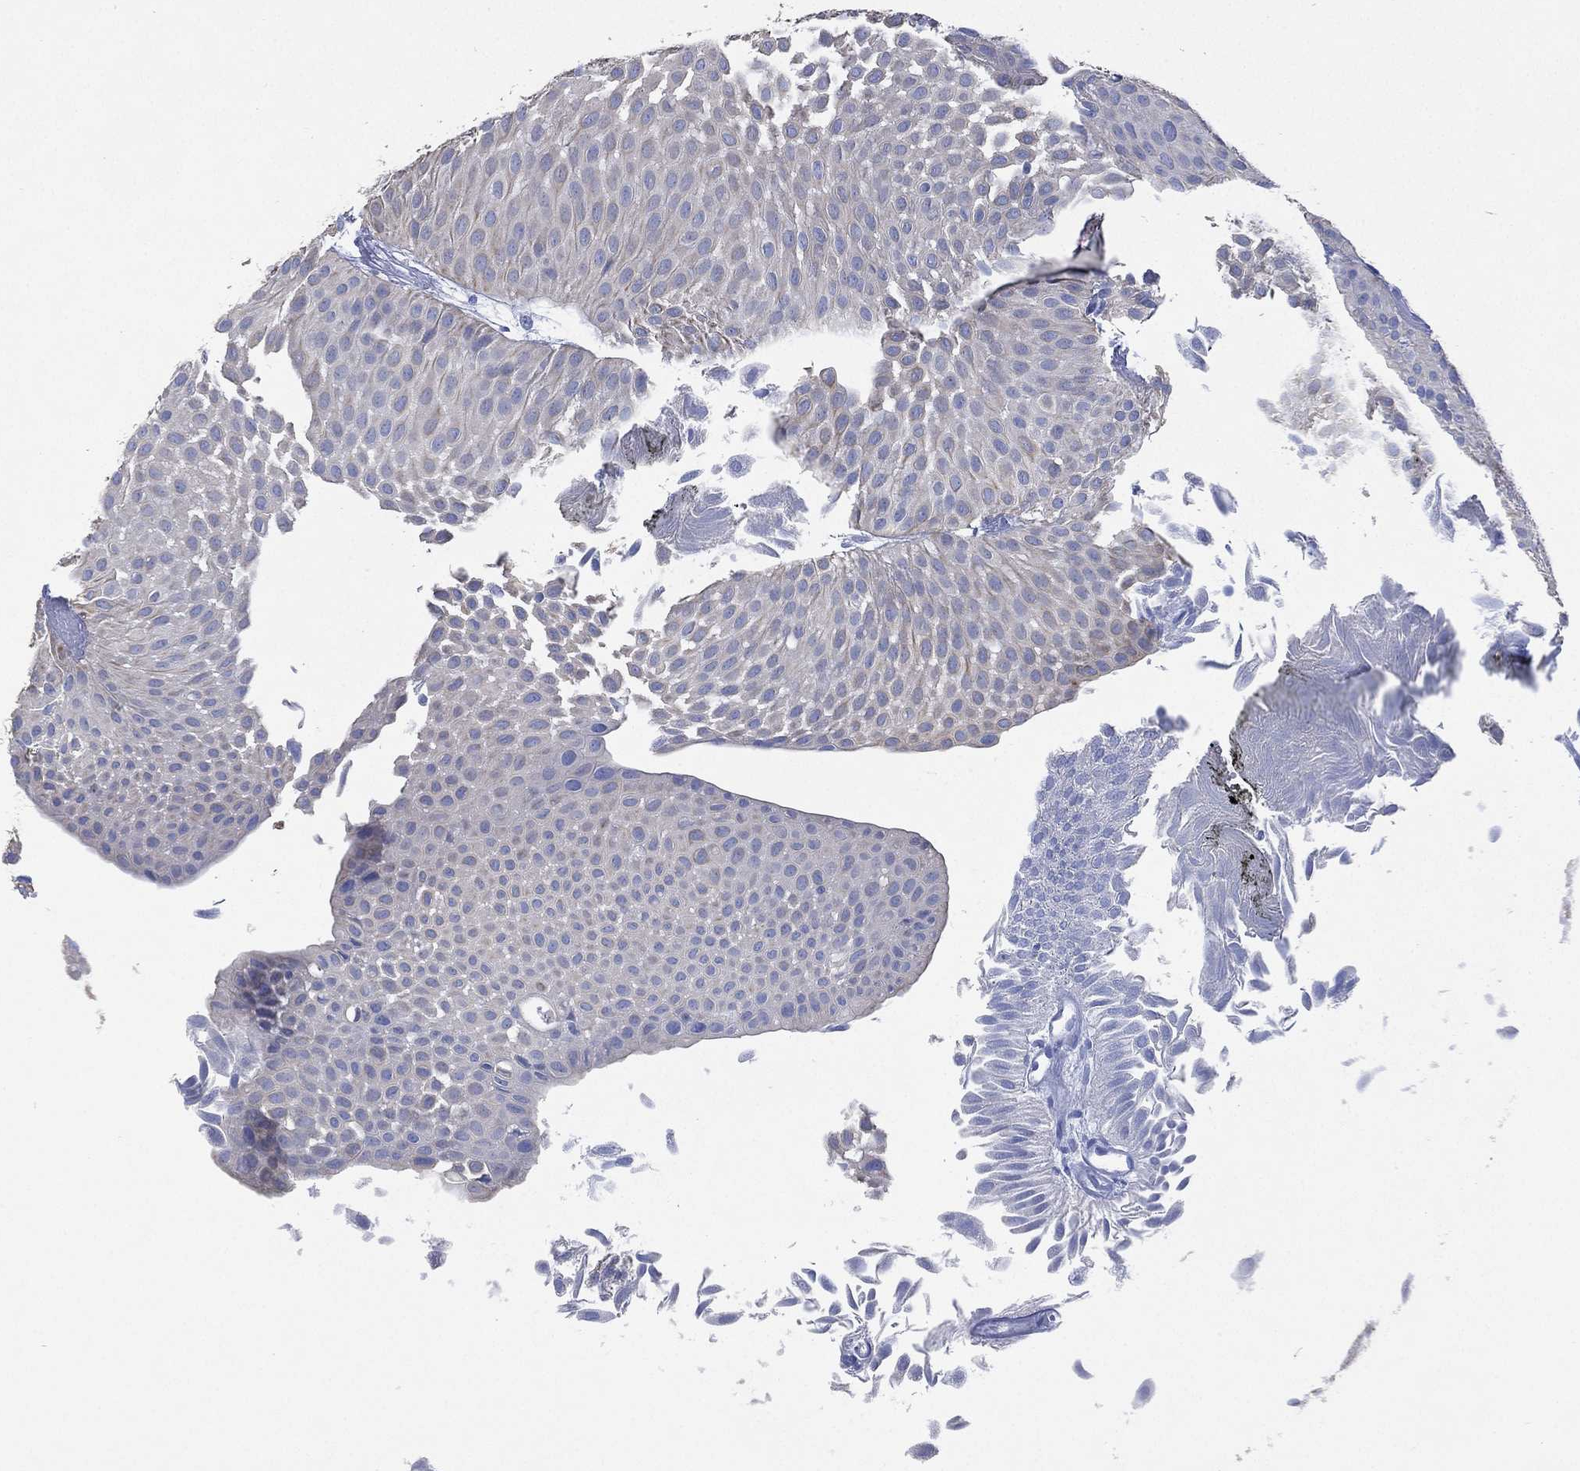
{"staining": {"intensity": "weak", "quantity": "<25%", "location": "cytoplasmic/membranous"}, "tissue": "urothelial cancer", "cell_type": "Tumor cells", "image_type": "cancer", "snomed": [{"axis": "morphology", "description": "Urothelial carcinoma, Low grade"}, {"axis": "topography", "description": "Urinary bladder"}], "caption": "Protein analysis of urothelial cancer shows no significant staining in tumor cells.", "gene": "FMO1", "patient": {"sex": "male", "age": 64}}